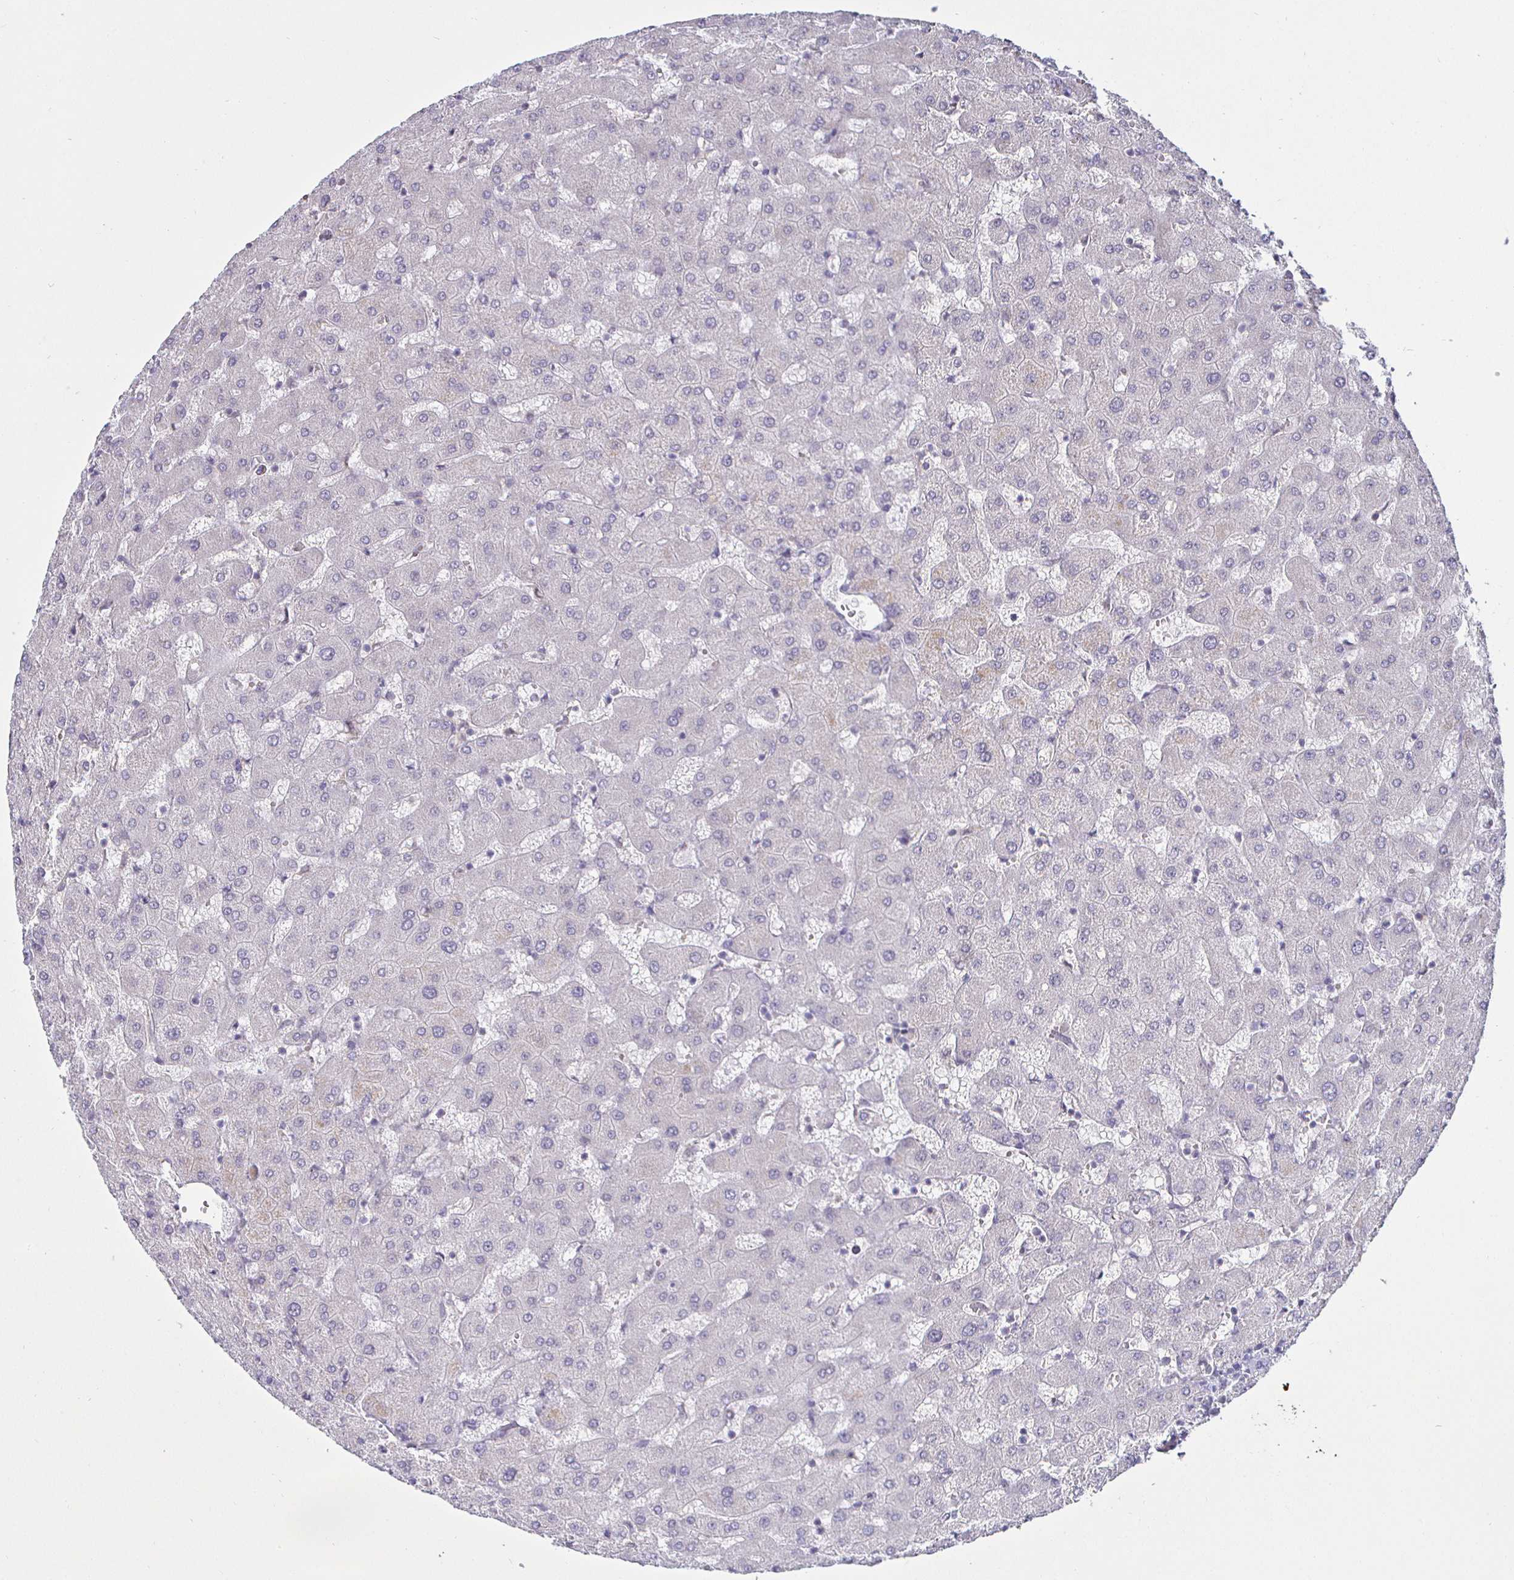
{"staining": {"intensity": "negative", "quantity": "none", "location": "none"}, "tissue": "liver", "cell_type": "Cholangiocytes", "image_type": "normal", "snomed": [{"axis": "morphology", "description": "Normal tissue, NOS"}, {"axis": "topography", "description": "Liver"}], "caption": "Immunohistochemistry image of unremarkable human liver stained for a protein (brown), which exhibits no positivity in cholangiocytes.", "gene": "MLH1", "patient": {"sex": "female", "age": 63}}